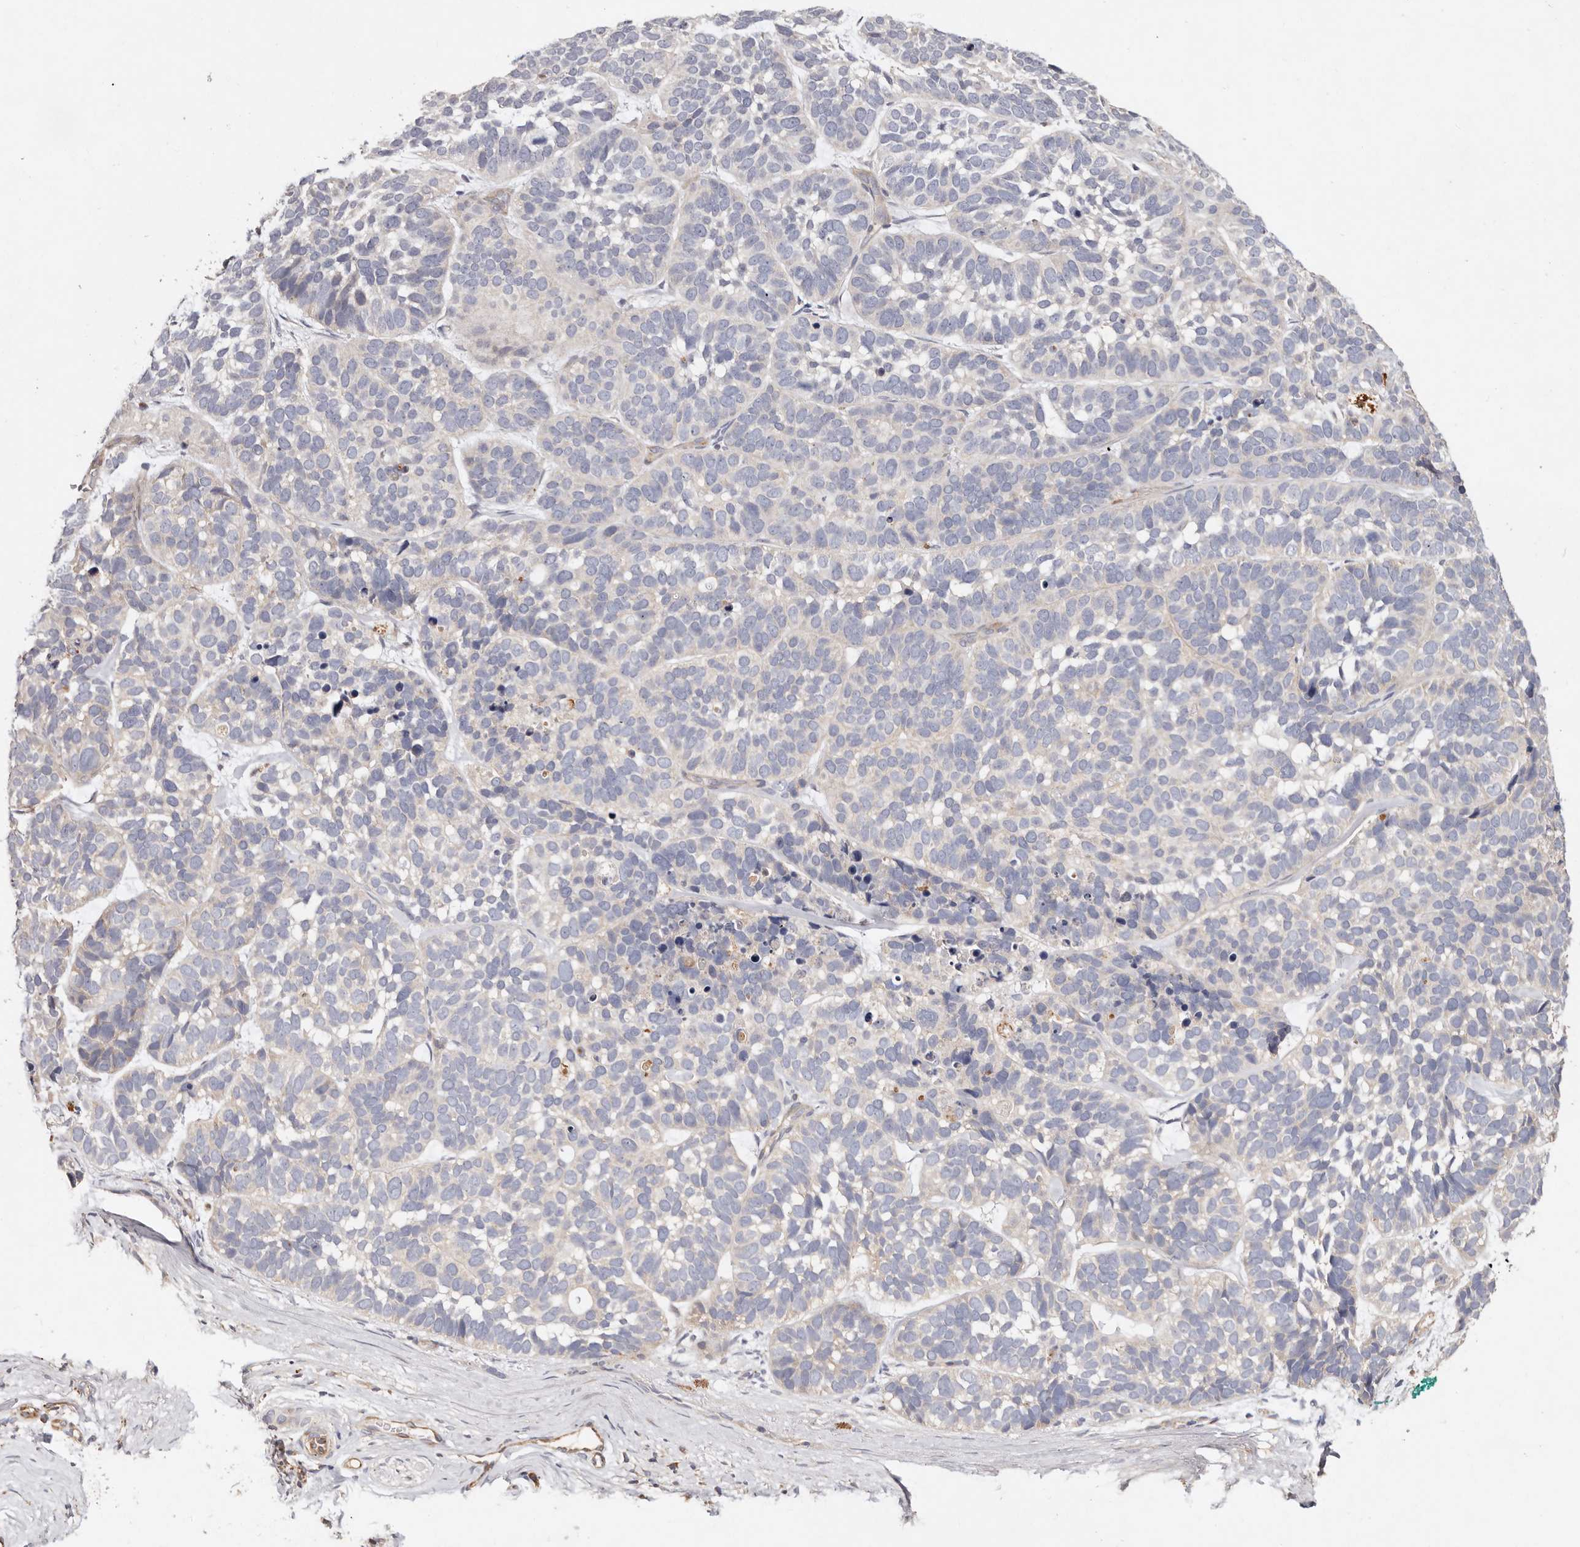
{"staining": {"intensity": "negative", "quantity": "none", "location": "none"}, "tissue": "skin cancer", "cell_type": "Tumor cells", "image_type": "cancer", "snomed": [{"axis": "morphology", "description": "Basal cell carcinoma"}, {"axis": "topography", "description": "Skin"}], "caption": "Human skin cancer stained for a protein using IHC shows no staining in tumor cells.", "gene": "THBS3", "patient": {"sex": "male", "age": 62}}